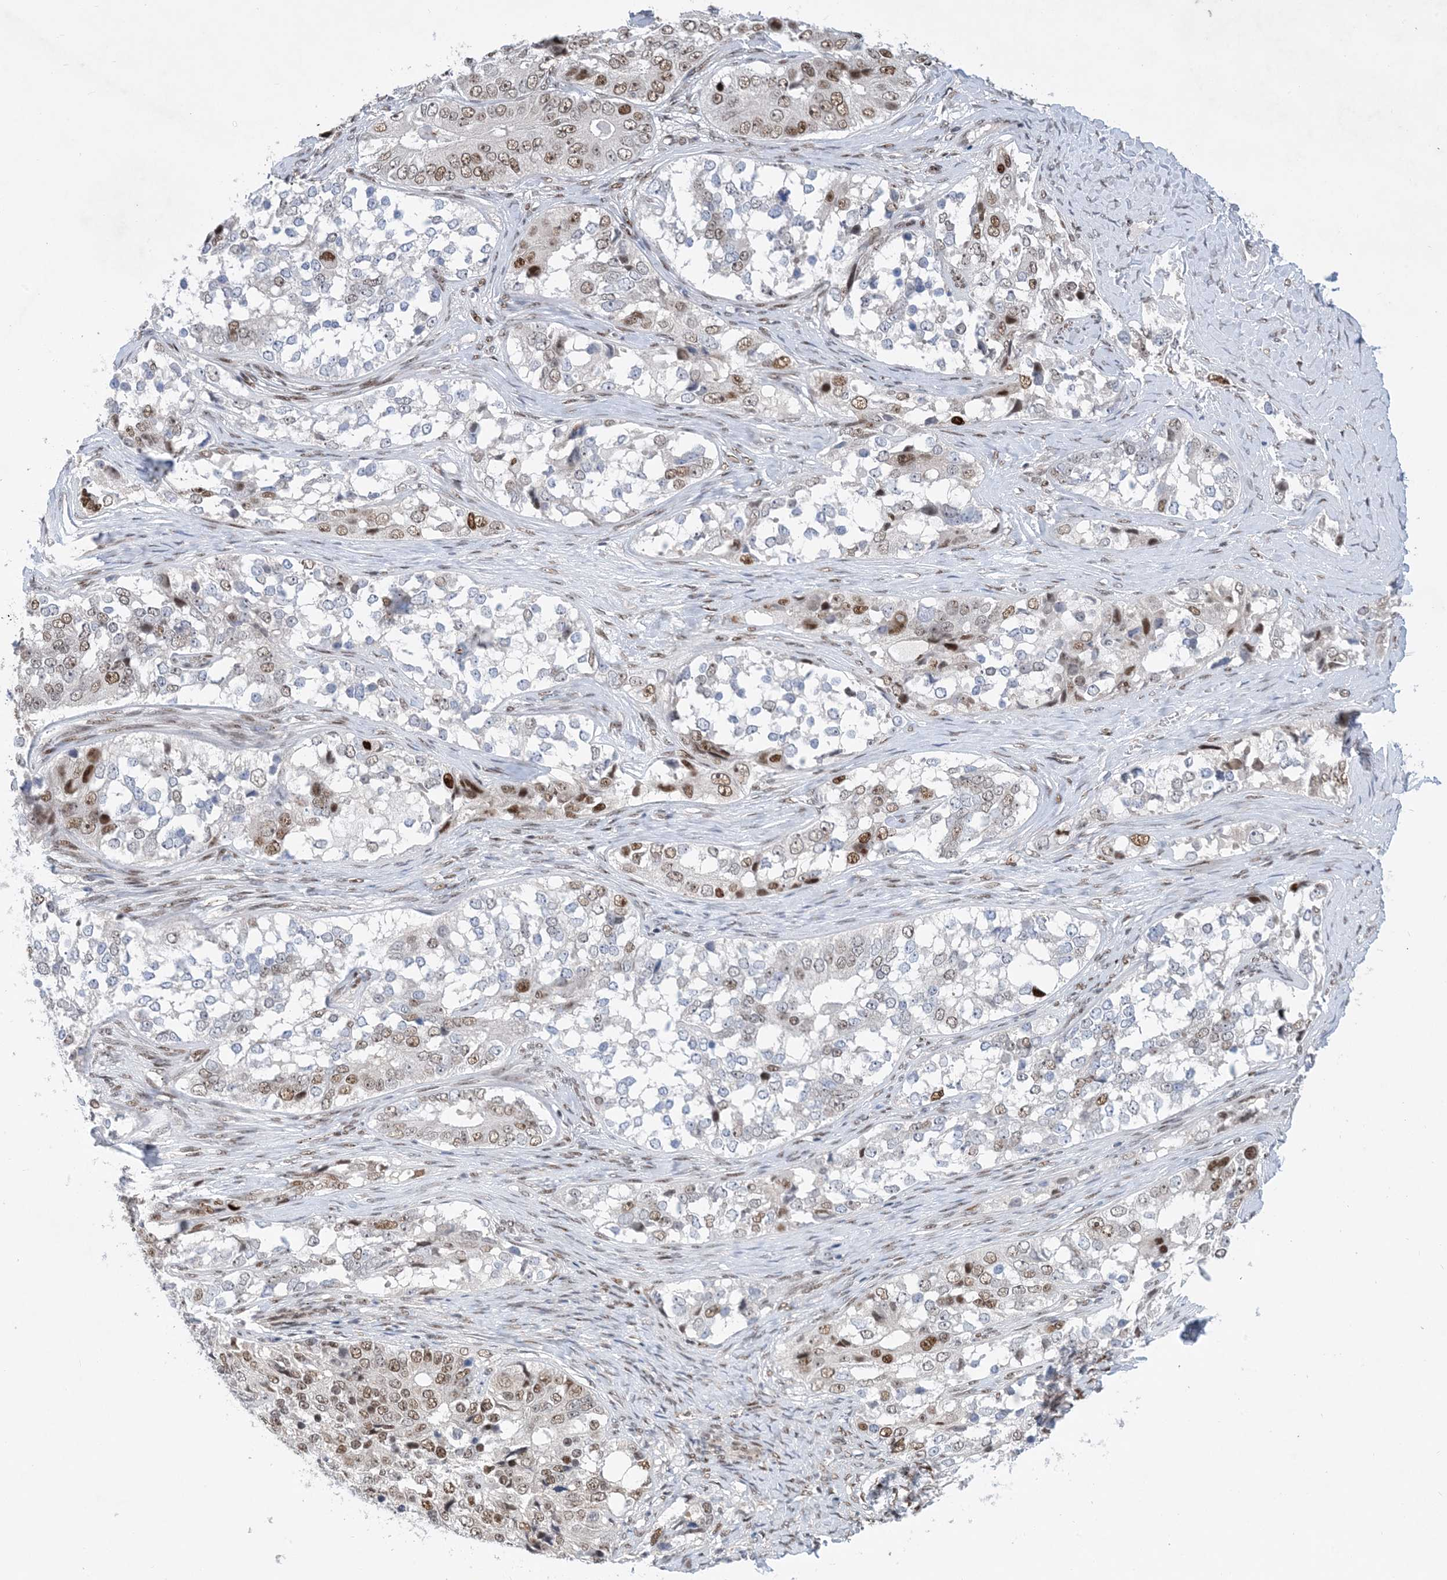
{"staining": {"intensity": "moderate", "quantity": "25%-75%", "location": "nuclear"}, "tissue": "ovarian cancer", "cell_type": "Tumor cells", "image_type": "cancer", "snomed": [{"axis": "morphology", "description": "Carcinoma, endometroid"}, {"axis": "topography", "description": "Ovary"}], "caption": "Ovarian endometroid carcinoma stained with a brown dye reveals moderate nuclear positive expression in about 25%-75% of tumor cells.", "gene": "TSPYL1", "patient": {"sex": "female", "age": 51}}